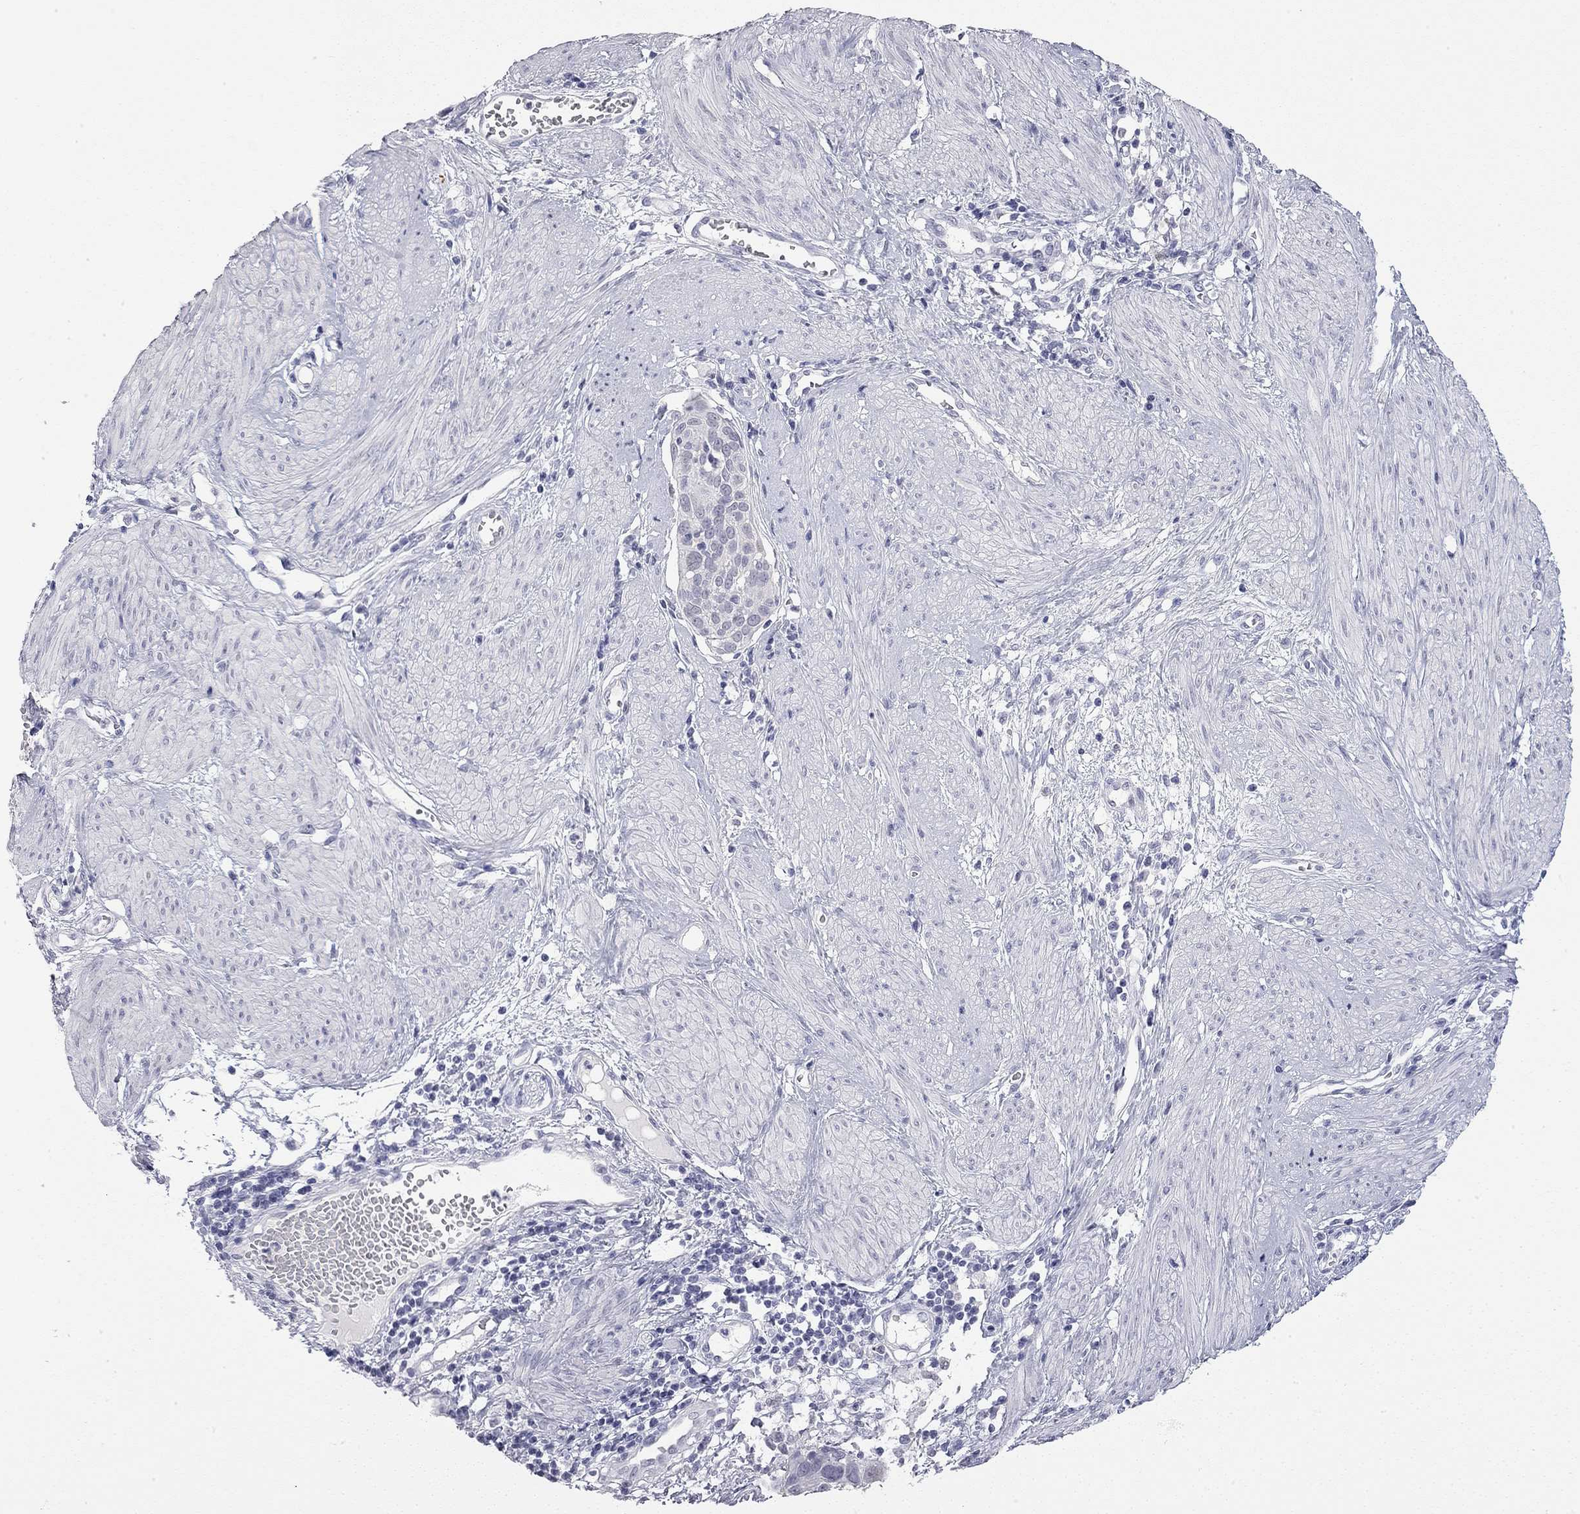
{"staining": {"intensity": "negative", "quantity": "none", "location": "none"}, "tissue": "cervical cancer", "cell_type": "Tumor cells", "image_type": "cancer", "snomed": [{"axis": "morphology", "description": "Squamous cell carcinoma, NOS"}, {"axis": "topography", "description": "Cervix"}], "caption": "IHC photomicrograph of neoplastic tissue: squamous cell carcinoma (cervical) stained with DAB shows no significant protein staining in tumor cells.", "gene": "AK8", "patient": {"sex": "female", "age": 39}}